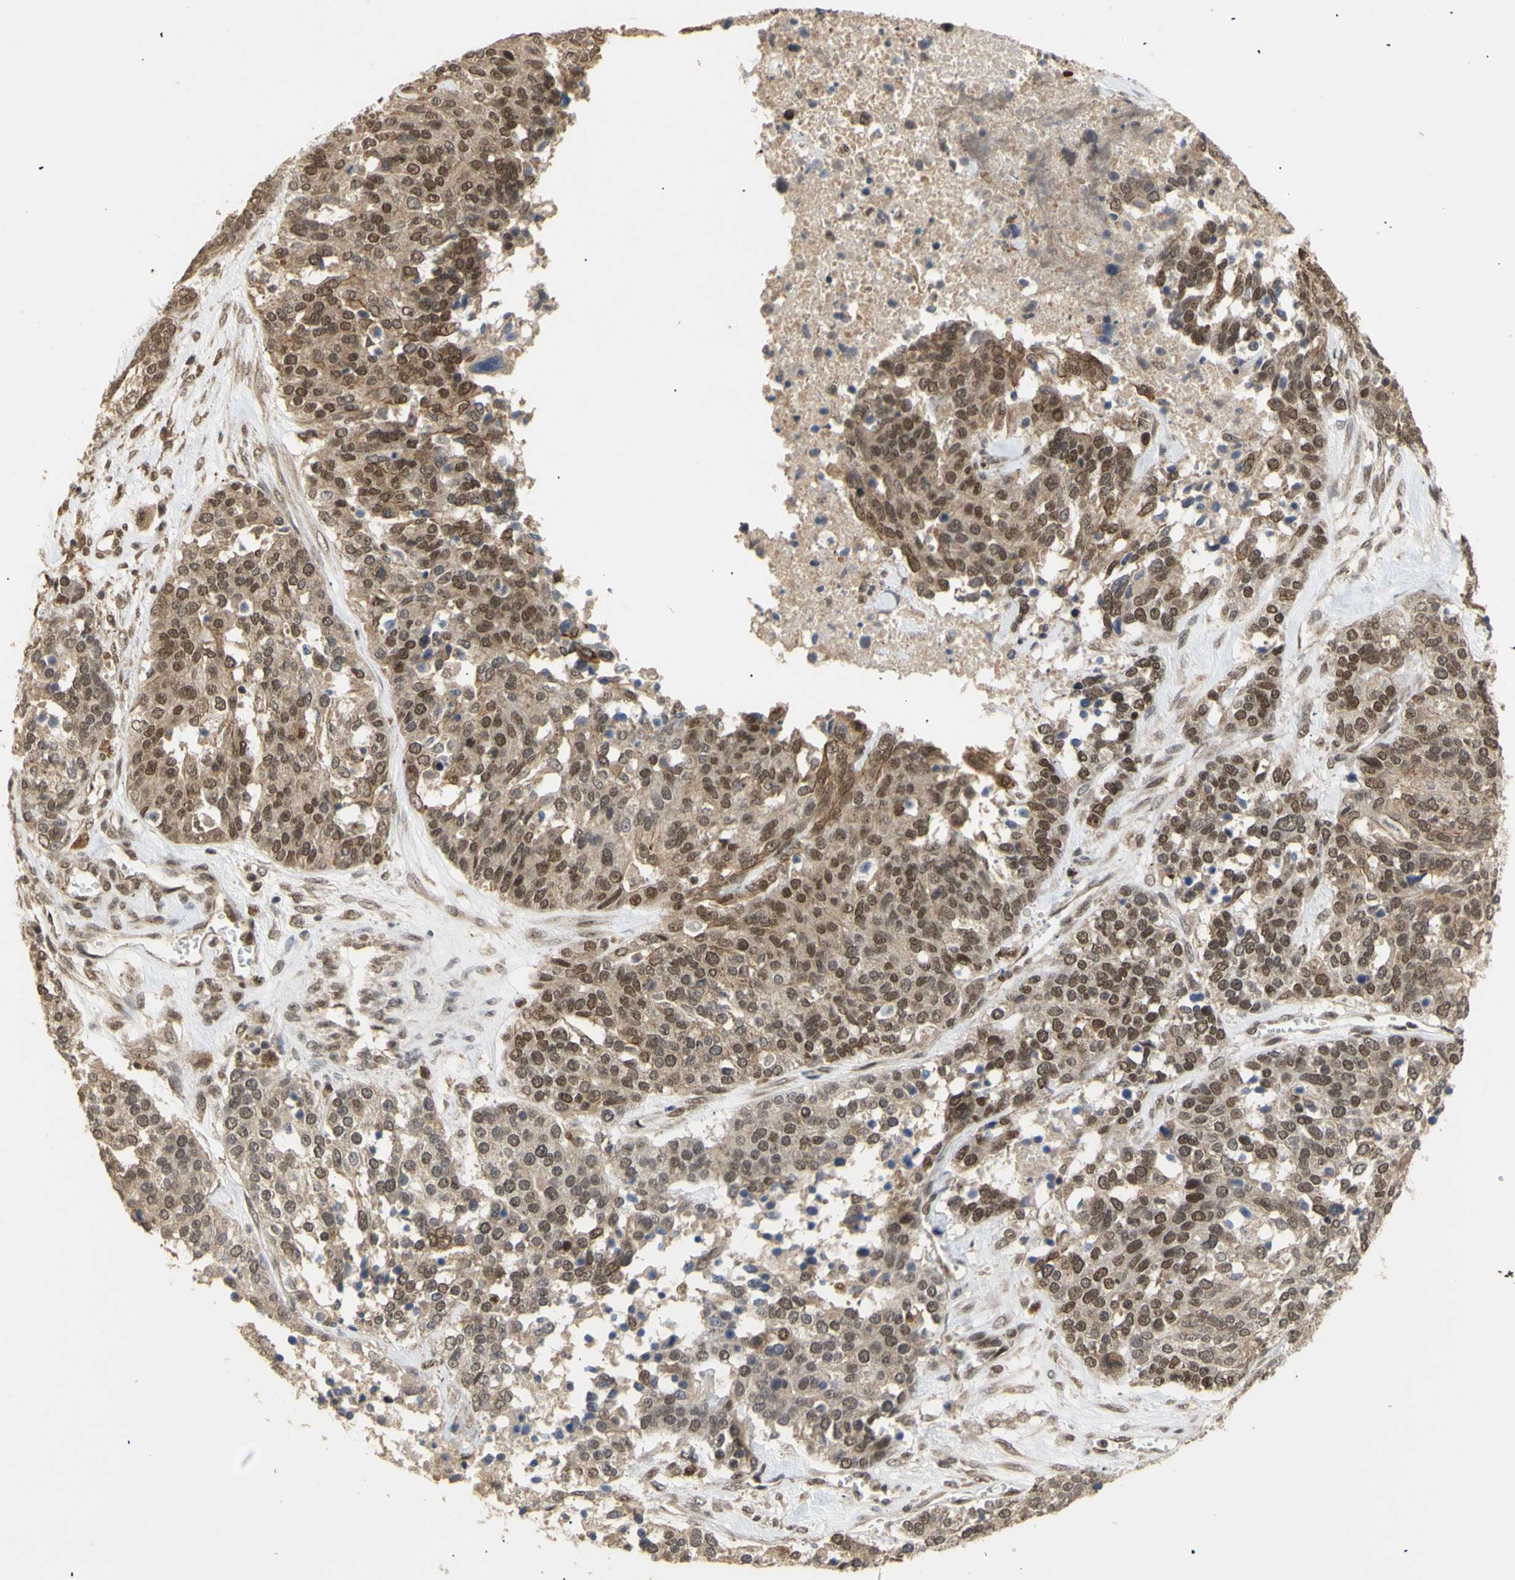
{"staining": {"intensity": "moderate", "quantity": ">75%", "location": "cytoplasmic/membranous,nuclear"}, "tissue": "ovarian cancer", "cell_type": "Tumor cells", "image_type": "cancer", "snomed": [{"axis": "morphology", "description": "Cystadenocarcinoma, serous, NOS"}, {"axis": "topography", "description": "Ovary"}], "caption": "Tumor cells exhibit medium levels of moderate cytoplasmic/membranous and nuclear expression in approximately >75% of cells in ovarian cancer (serous cystadenocarcinoma).", "gene": "GTF2E2", "patient": {"sex": "female", "age": 44}}